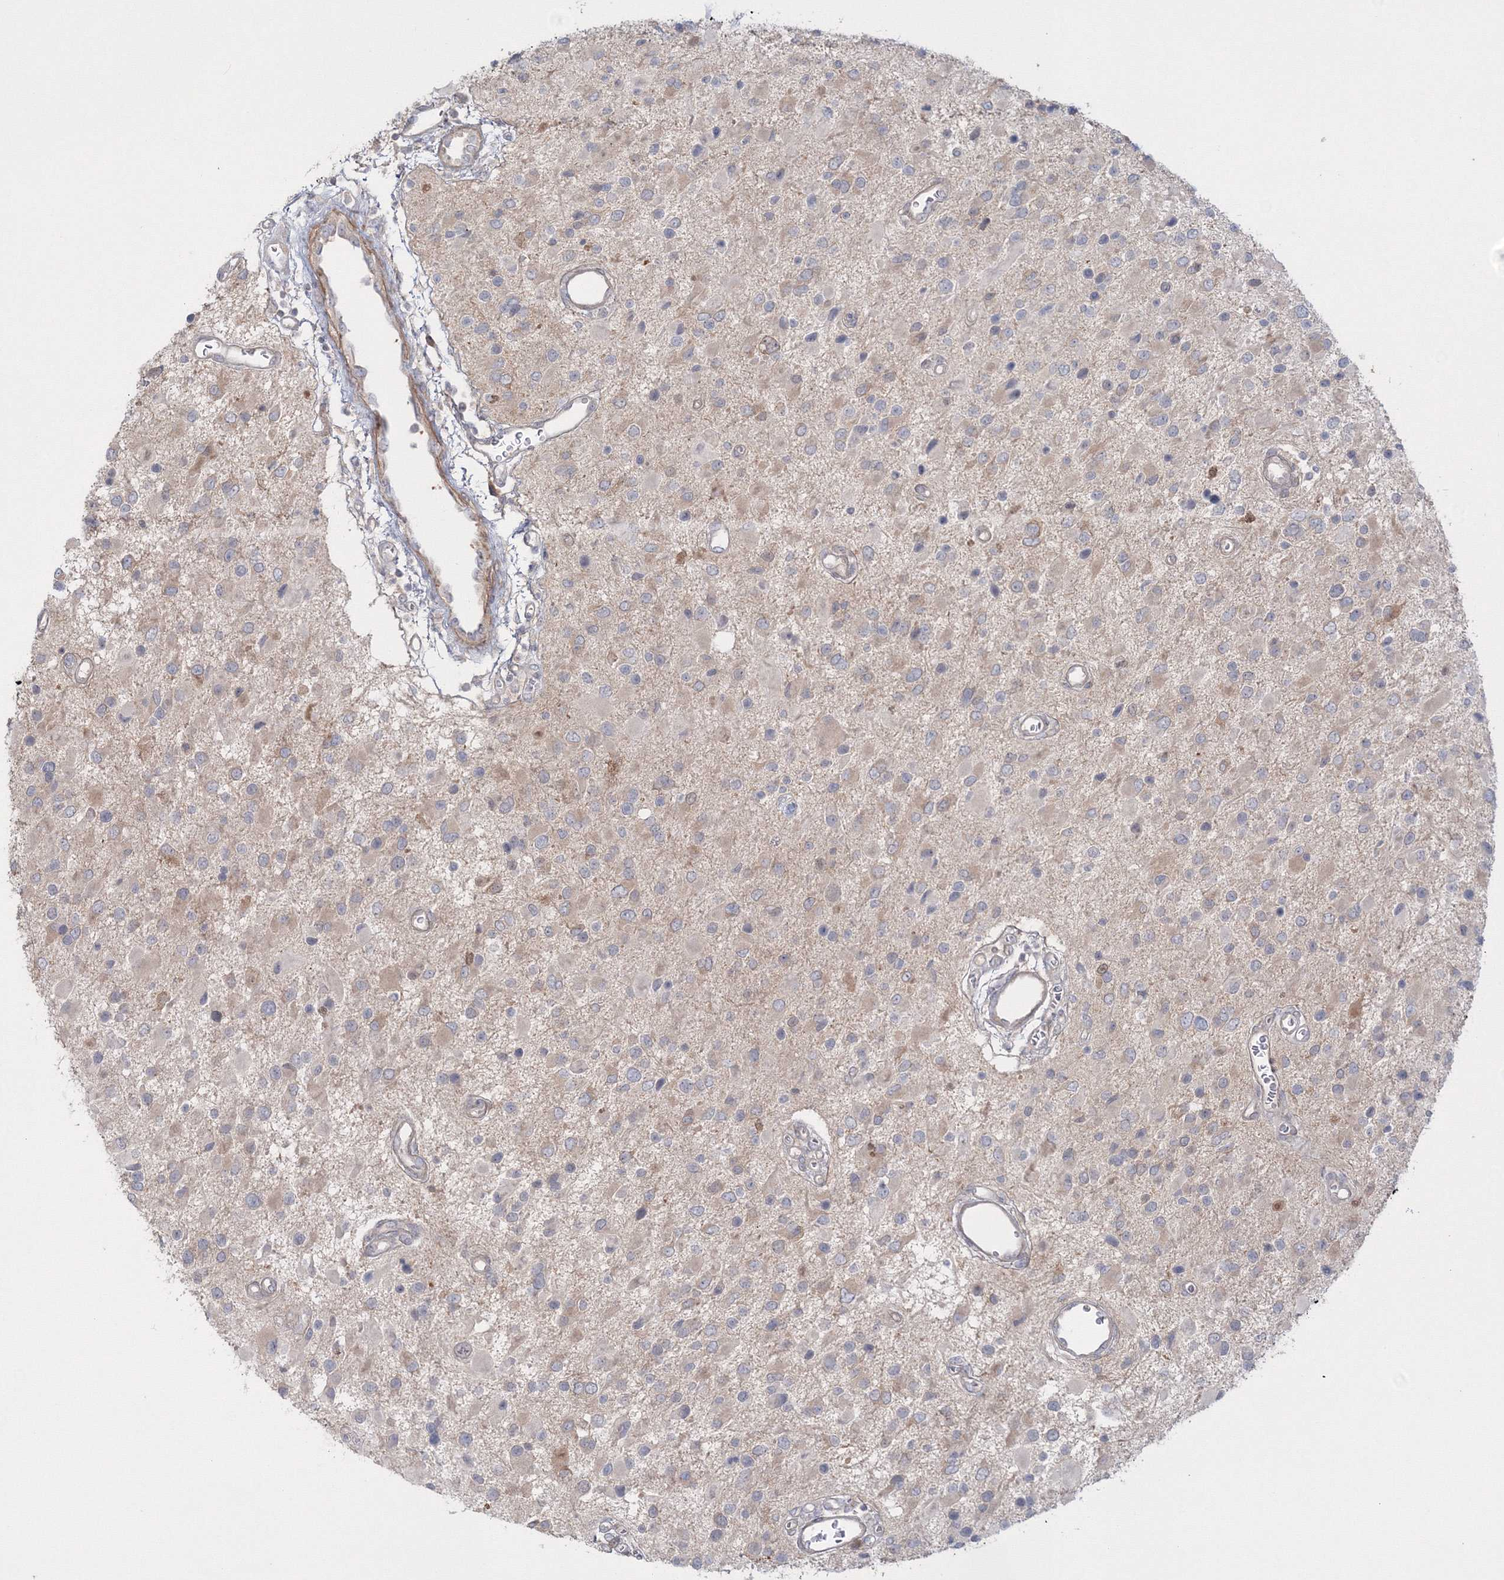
{"staining": {"intensity": "weak", "quantity": "<25%", "location": "cytoplasmic/membranous"}, "tissue": "glioma", "cell_type": "Tumor cells", "image_type": "cancer", "snomed": [{"axis": "morphology", "description": "Glioma, malignant, High grade"}, {"axis": "topography", "description": "Brain"}], "caption": "A micrograph of human malignant high-grade glioma is negative for staining in tumor cells. (IHC, brightfield microscopy, high magnification).", "gene": "IPMK", "patient": {"sex": "male", "age": 53}}